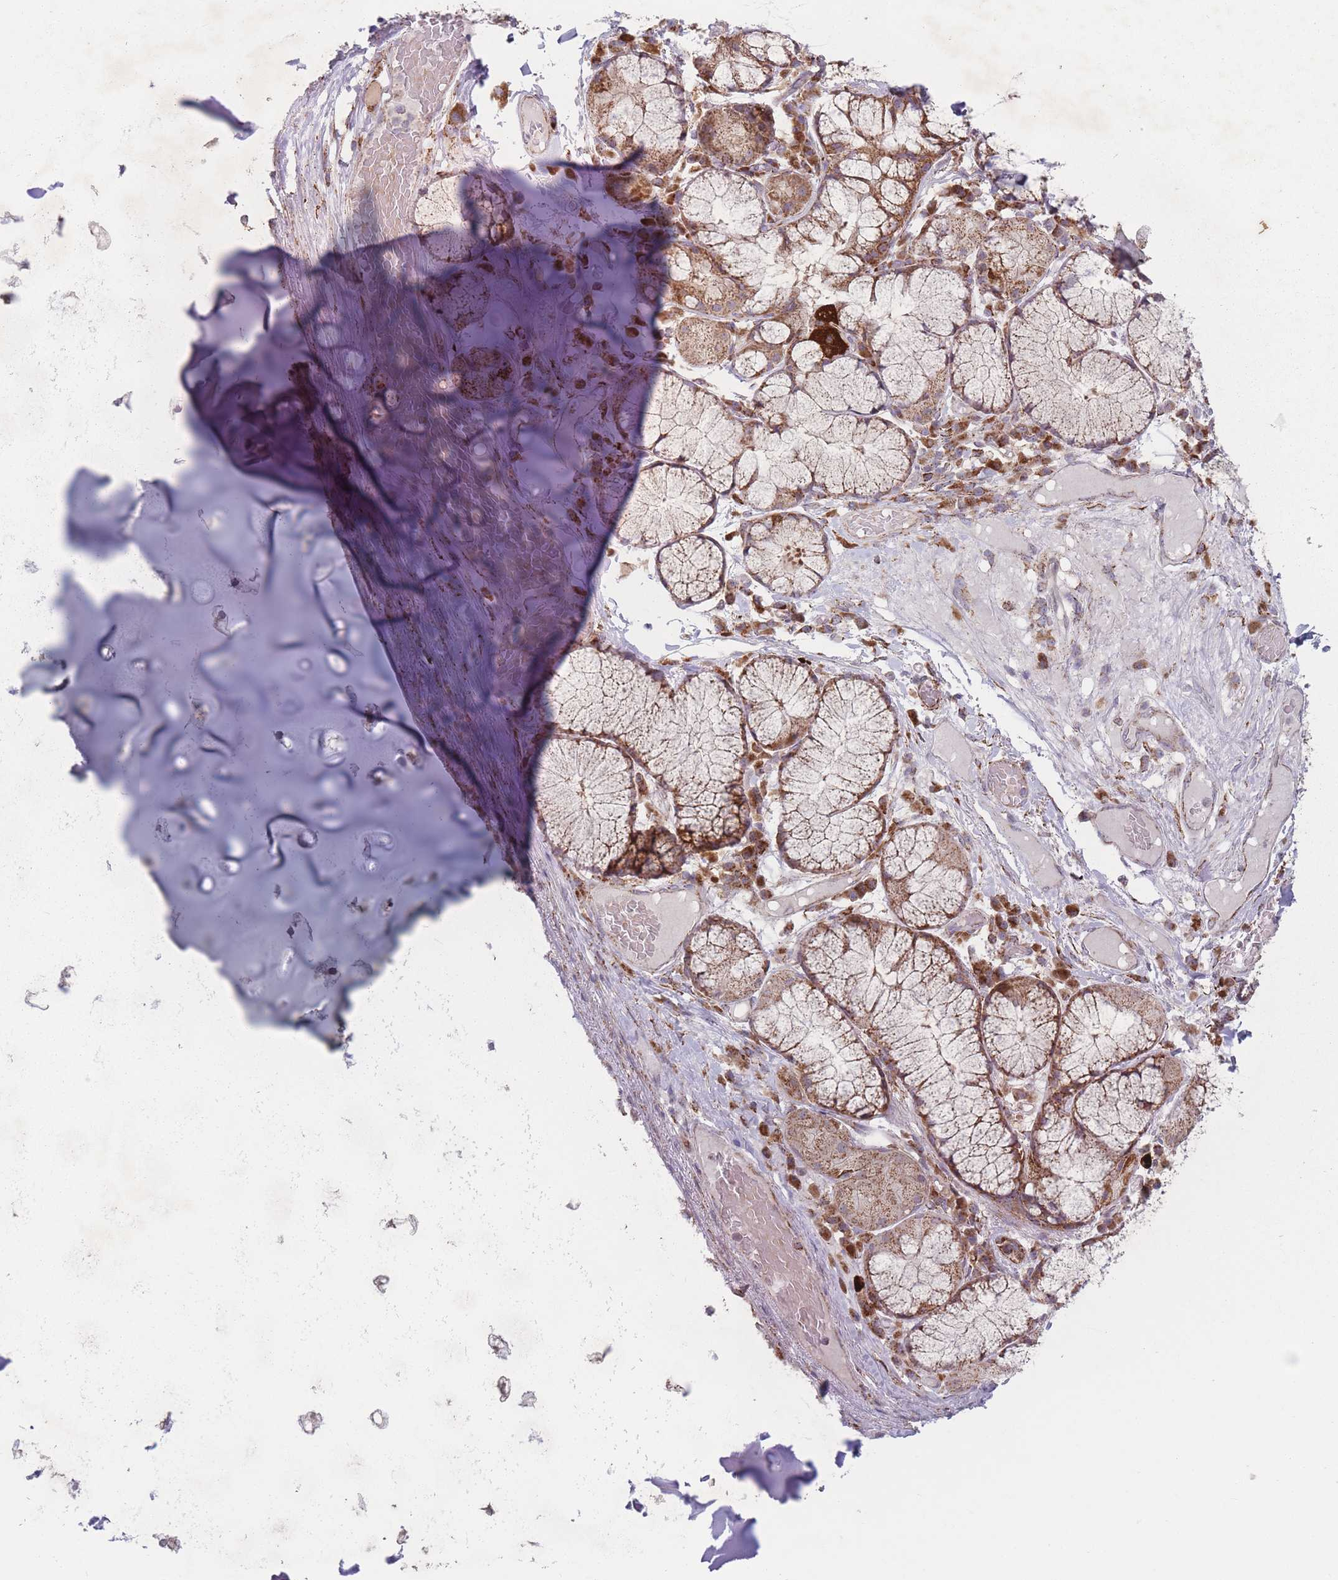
{"staining": {"intensity": "negative", "quantity": "none", "location": "none"}, "tissue": "soft tissue", "cell_type": "Chondrocytes", "image_type": "normal", "snomed": [{"axis": "morphology", "description": "Normal tissue, NOS"}, {"axis": "topography", "description": "Cartilage tissue"}, {"axis": "topography", "description": "Bronchus"}], "caption": "This micrograph is of normal soft tissue stained with IHC to label a protein in brown with the nuclei are counter-stained blue. There is no positivity in chondrocytes.", "gene": "OR10Q1", "patient": {"sex": "male", "age": 56}}